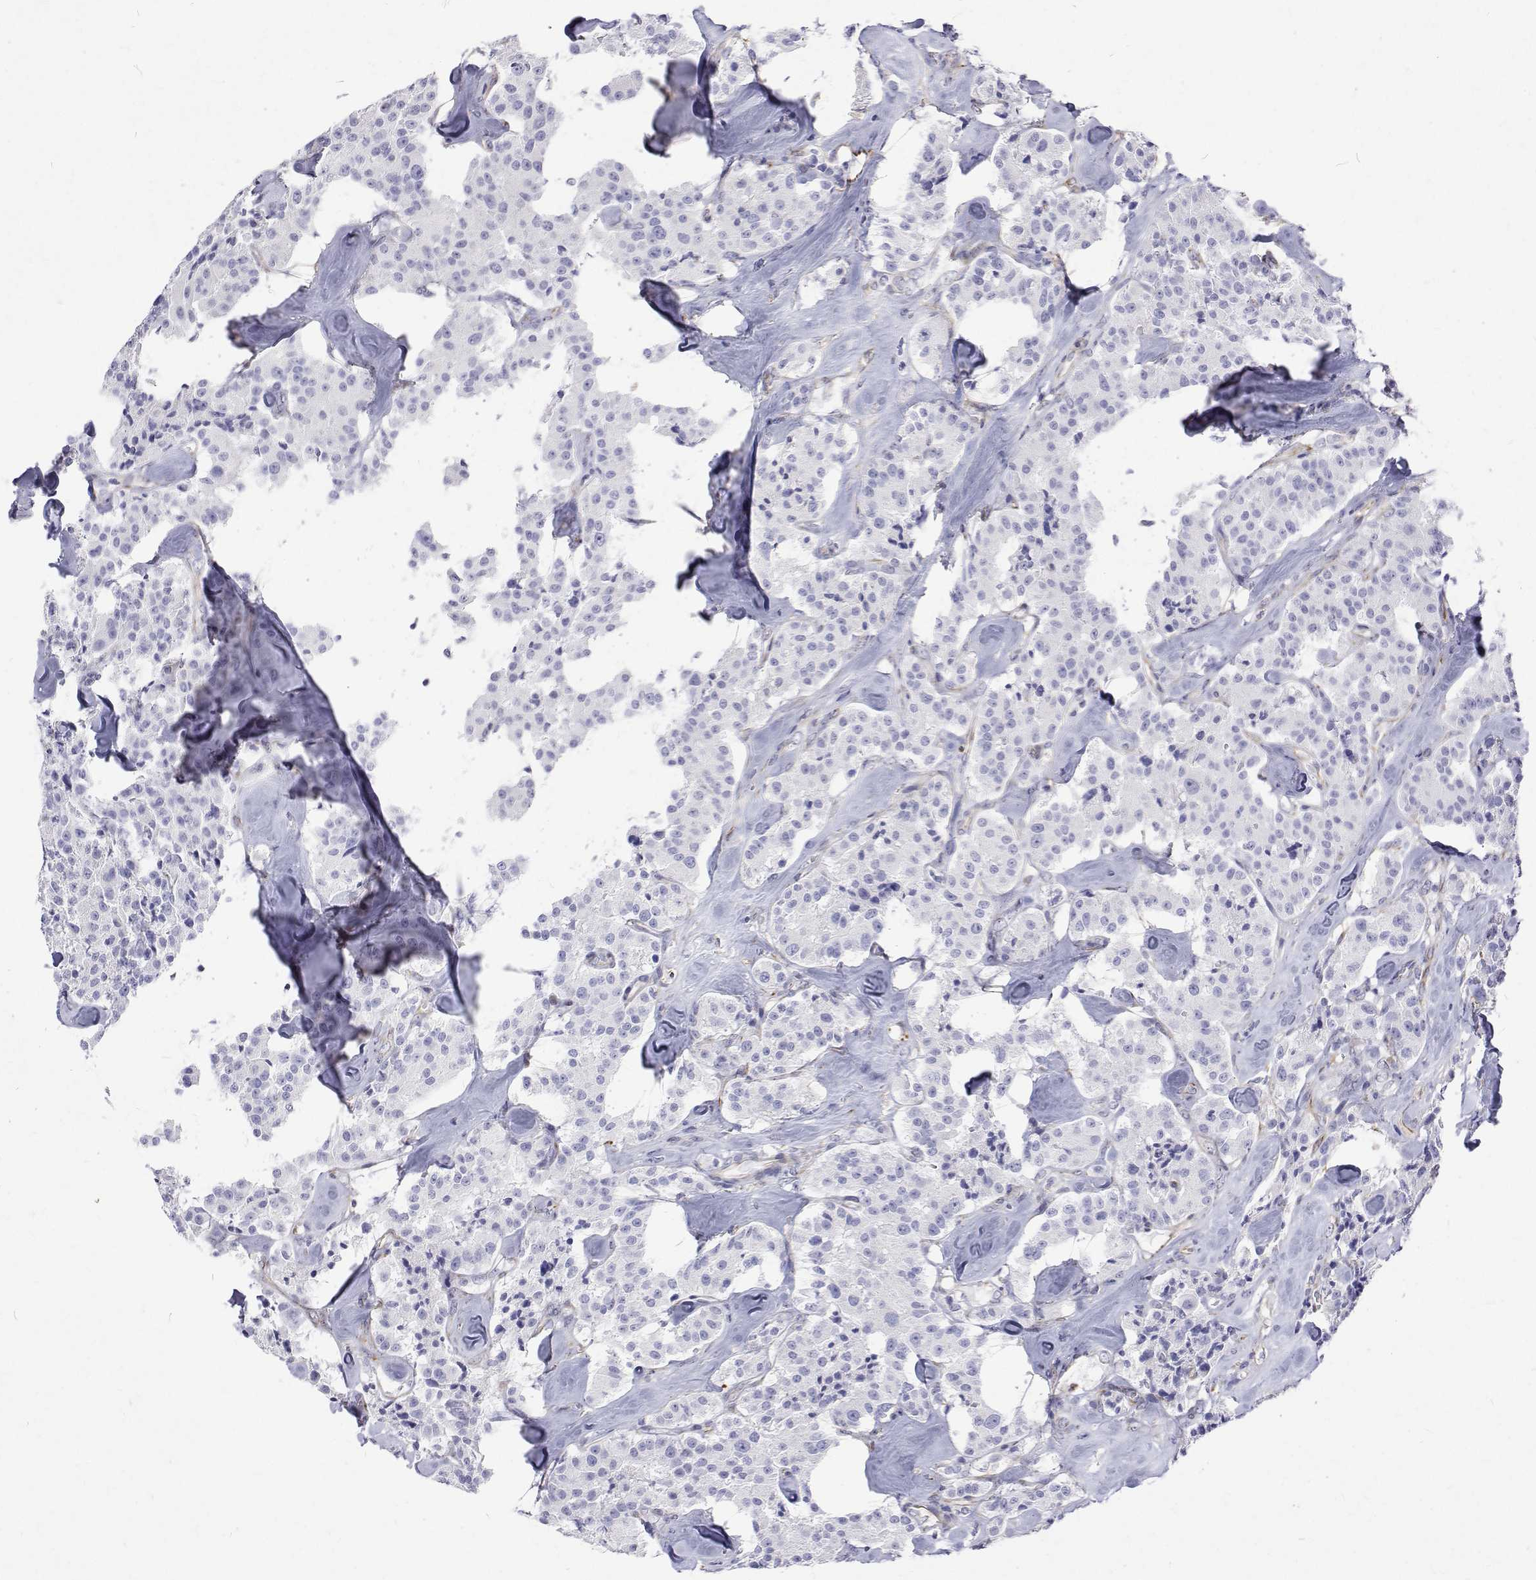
{"staining": {"intensity": "negative", "quantity": "none", "location": "none"}, "tissue": "carcinoid", "cell_type": "Tumor cells", "image_type": "cancer", "snomed": [{"axis": "morphology", "description": "Carcinoid, malignant, NOS"}, {"axis": "topography", "description": "Pancreas"}], "caption": "Immunohistochemistry (IHC) histopathology image of neoplastic tissue: carcinoid stained with DAB (3,3'-diaminobenzidine) demonstrates no significant protein staining in tumor cells.", "gene": "OPRPN", "patient": {"sex": "male", "age": 41}}